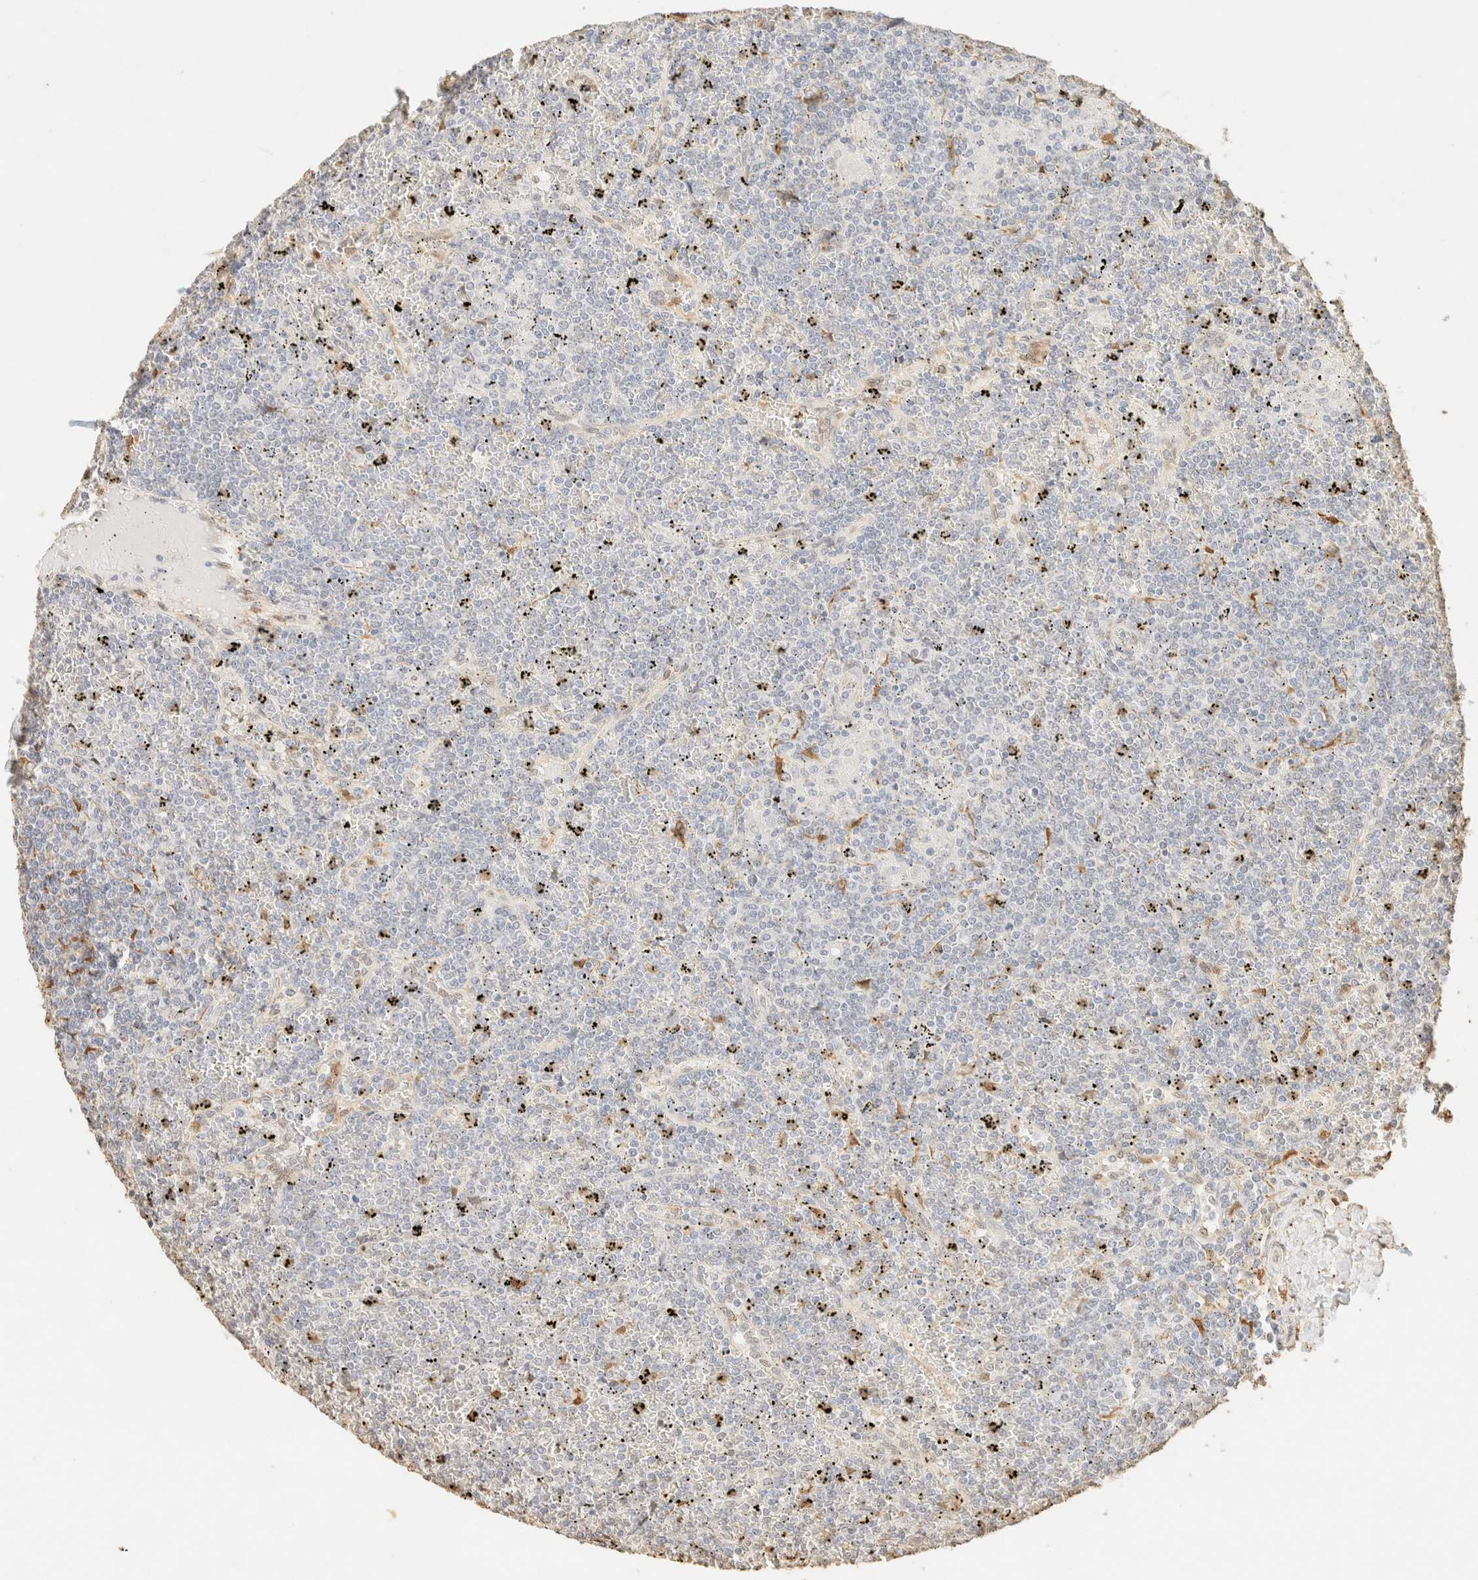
{"staining": {"intensity": "negative", "quantity": "none", "location": "none"}, "tissue": "lymphoma", "cell_type": "Tumor cells", "image_type": "cancer", "snomed": [{"axis": "morphology", "description": "Malignant lymphoma, non-Hodgkin's type, Low grade"}, {"axis": "topography", "description": "Spleen"}], "caption": "Lymphoma was stained to show a protein in brown. There is no significant staining in tumor cells.", "gene": "S100A13", "patient": {"sex": "female", "age": 19}}